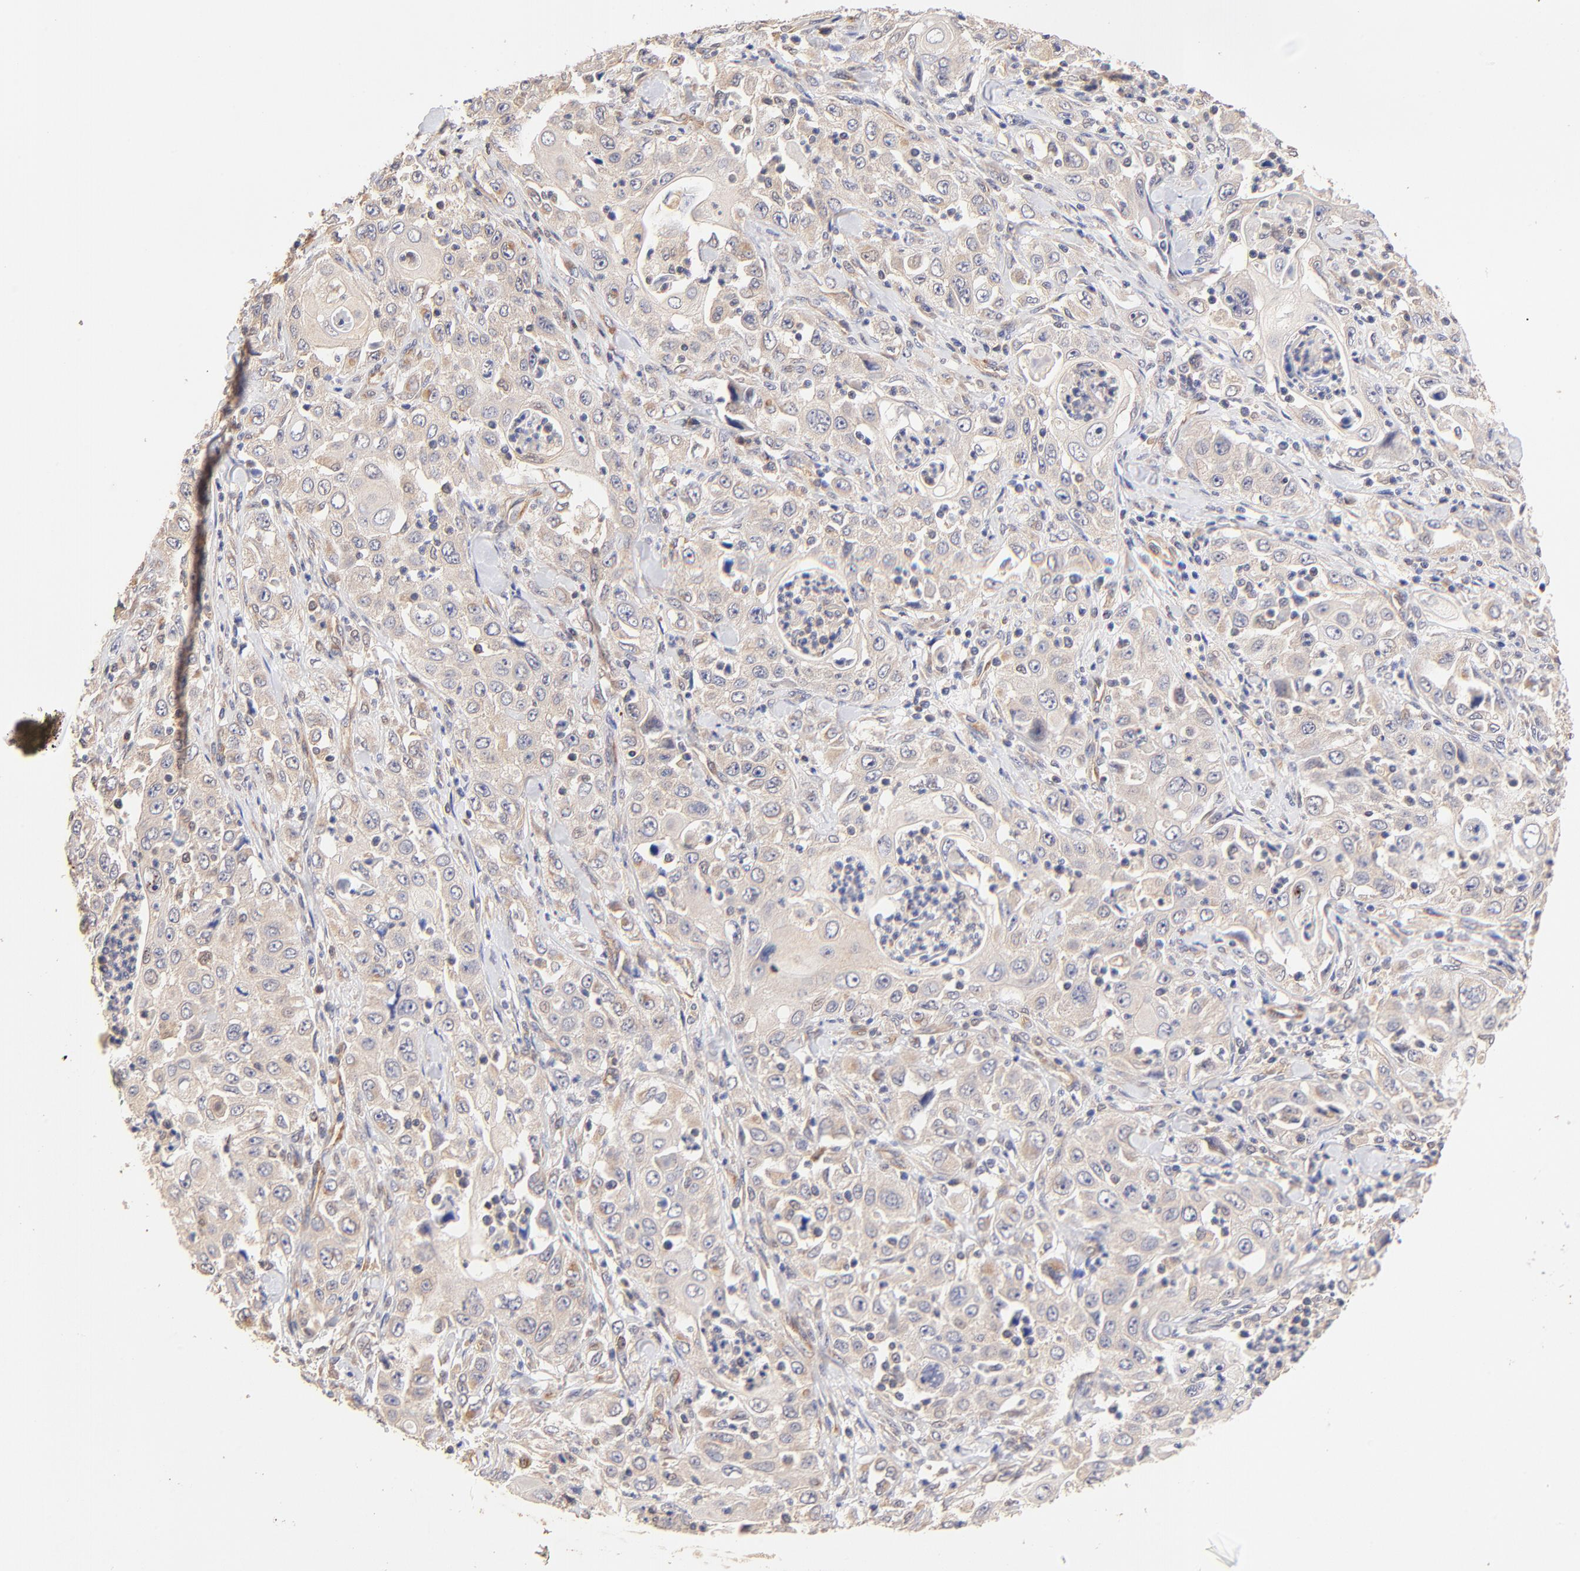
{"staining": {"intensity": "weak", "quantity": ">75%", "location": "cytoplasmic/membranous"}, "tissue": "pancreatic cancer", "cell_type": "Tumor cells", "image_type": "cancer", "snomed": [{"axis": "morphology", "description": "Adenocarcinoma, NOS"}, {"axis": "topography", "description": "Pancreas"}], "caption": "A low amount of weak cytoplasmic/membranous expression is present in about >75% of tumor cells in pancreatic cancer tissue.", "gene": "TNFAIP3", "patient": {"sex": "male", "age": 70}}